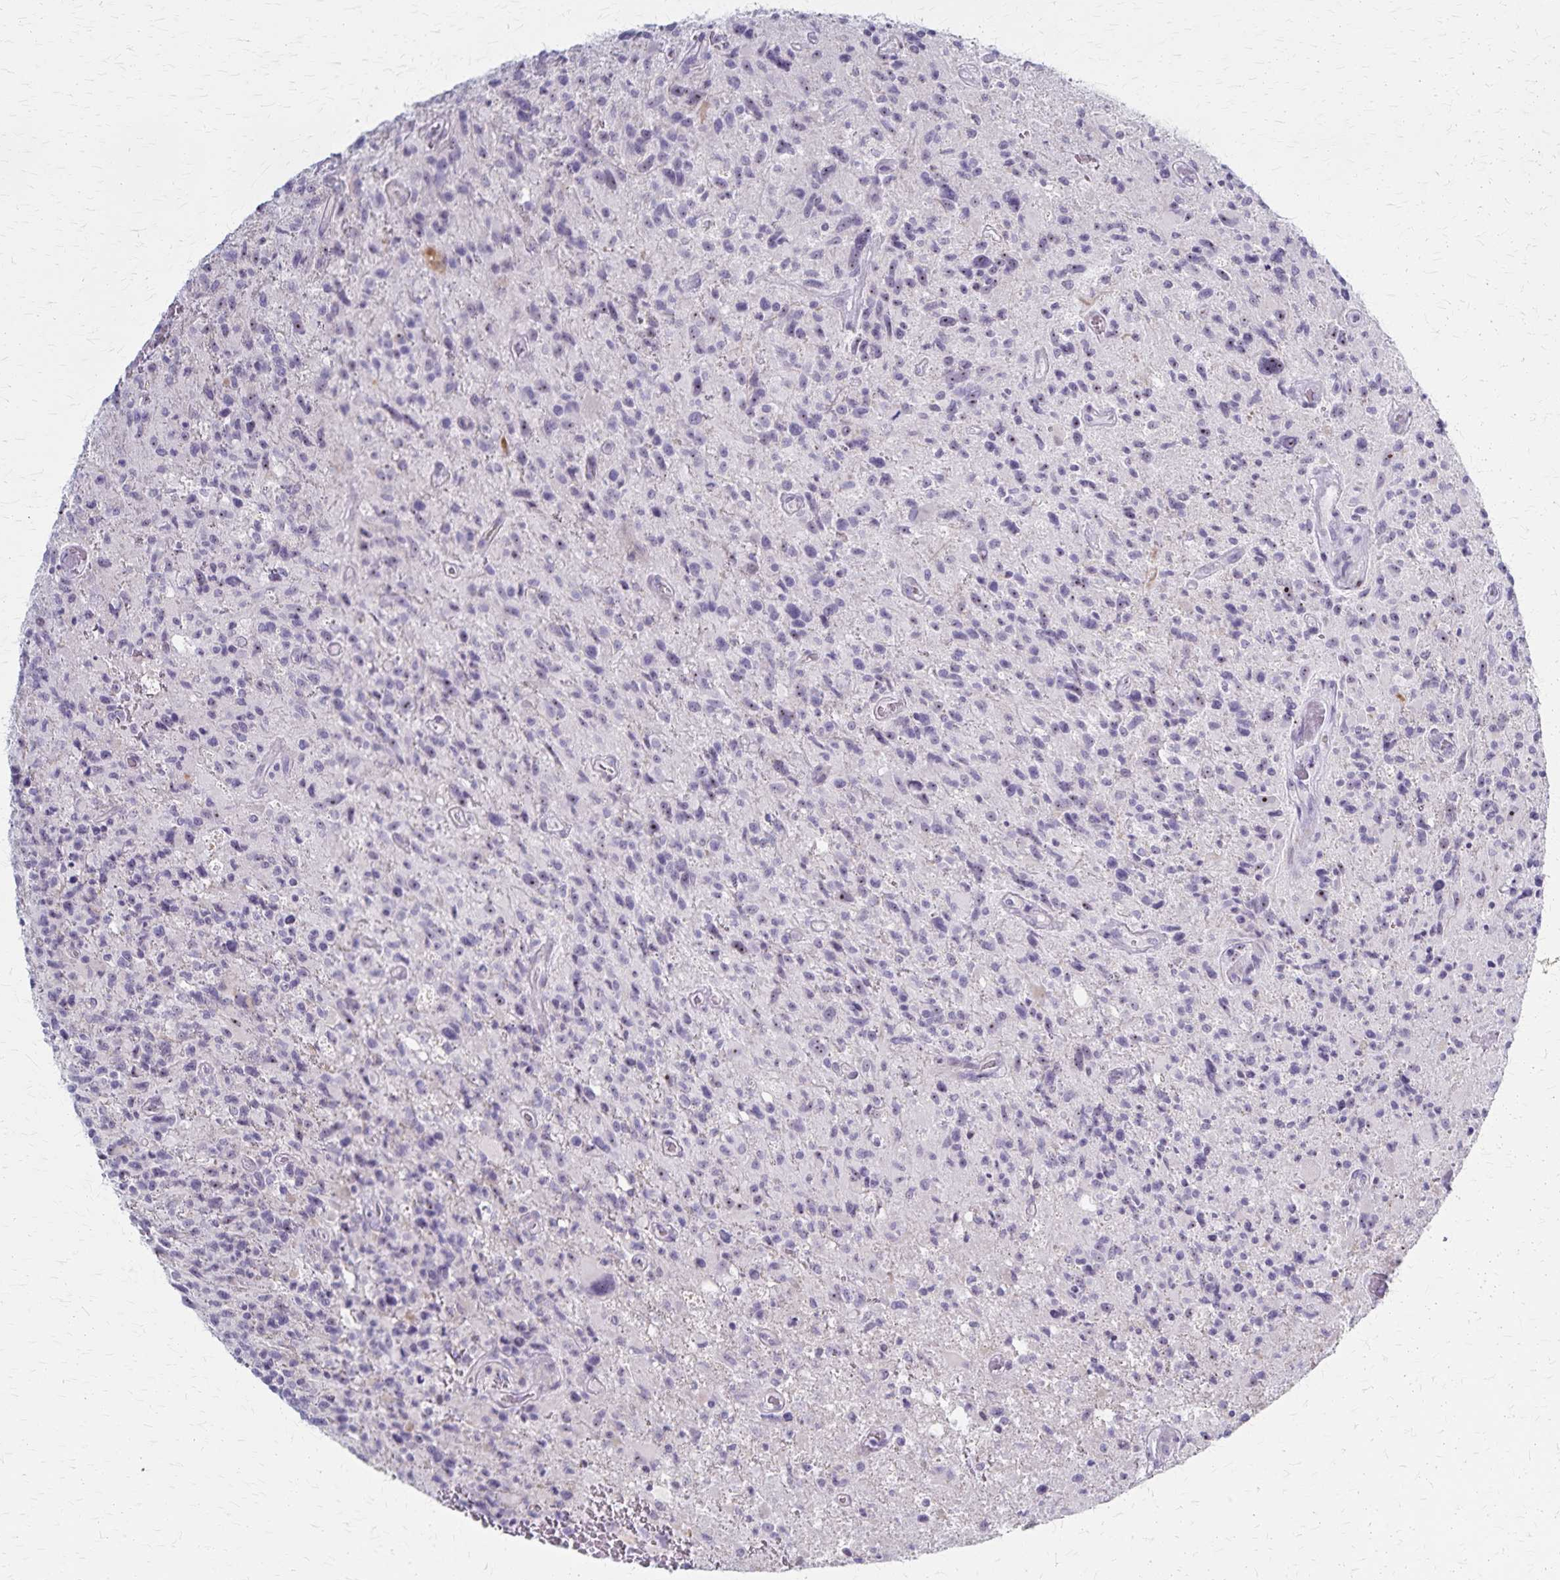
{"staining": {"intensity": "negative", "quantity": "none", "location": "none"}, "tissue": "glioma", "cell_type": "Tumor cells", "image_type": "cancer", "snomed": [{"axis": "morphology", "description": "Glioma, malignant, High grade"}, {"axis": "topography", "description": "Brain"}], "caption": "The image exhibits no staining of tumor cells in malignant glioma (high-grade). Brightfield microscopy of IHC stained with DAB (brown) and hematoxylin (blue), captured at high magnification.", "gene": "DLK2", "patient": {"sex": "male", "age": 63}}